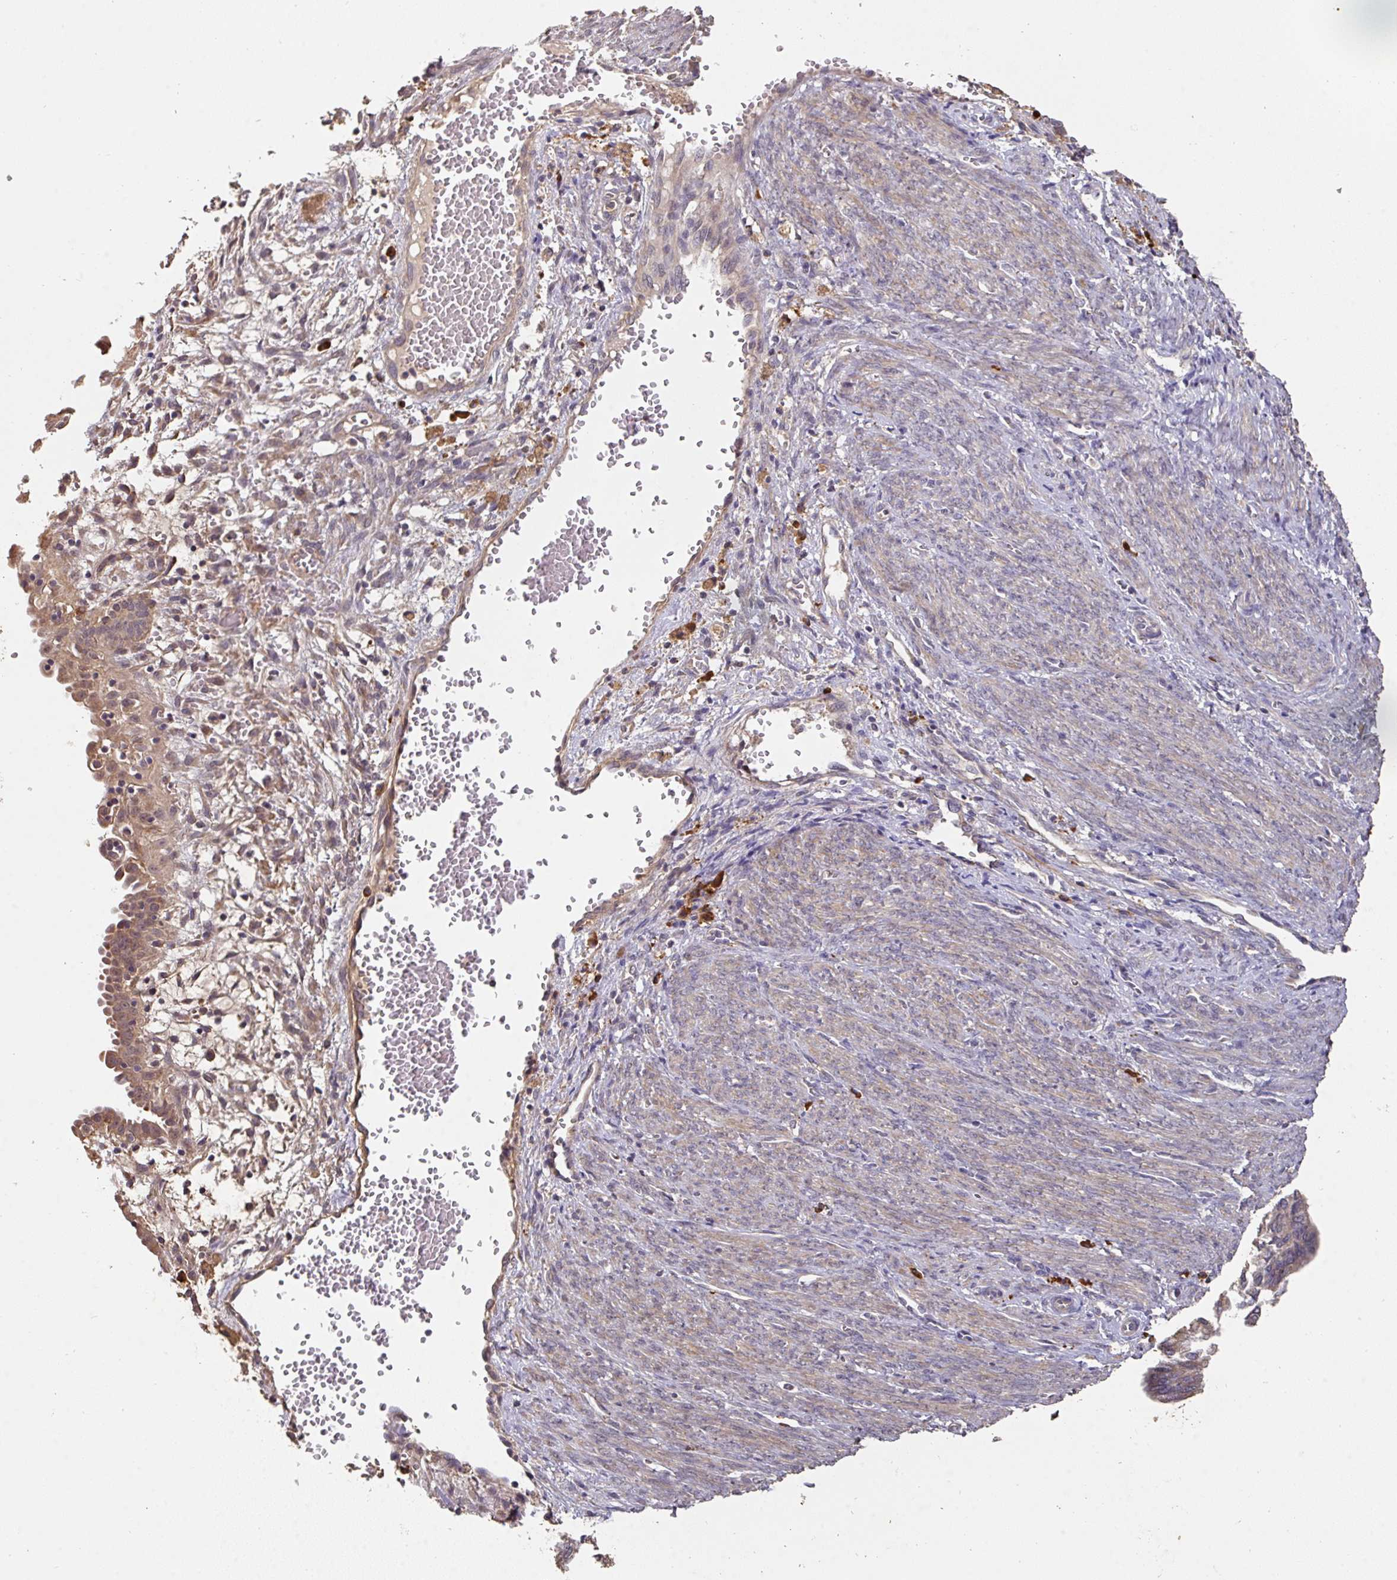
{"staining": {"intensity": "moderate", "quantity": ">75%", "location": "cytoplasmic/membranous"}, "tissue": "endometrial cancer", "cell_type": "Tumor cells", "image_type": "cancer", "snomed": [{"axis": "morphology", "description": "Adenocarcinoma, NOS"}, {"axis": "topography", "description": "Endometrium"}], "caption": "DAB (3,3'-diaminobenzidine) immunohistochemical staining of human endometrial adenocarcinoma exhibits moderate cytoplasmic/membranous protein expression in approximately >75% of tumor cells.", "gene": "ACVR2B", "patient": {"sex": "female", "age": 79}}